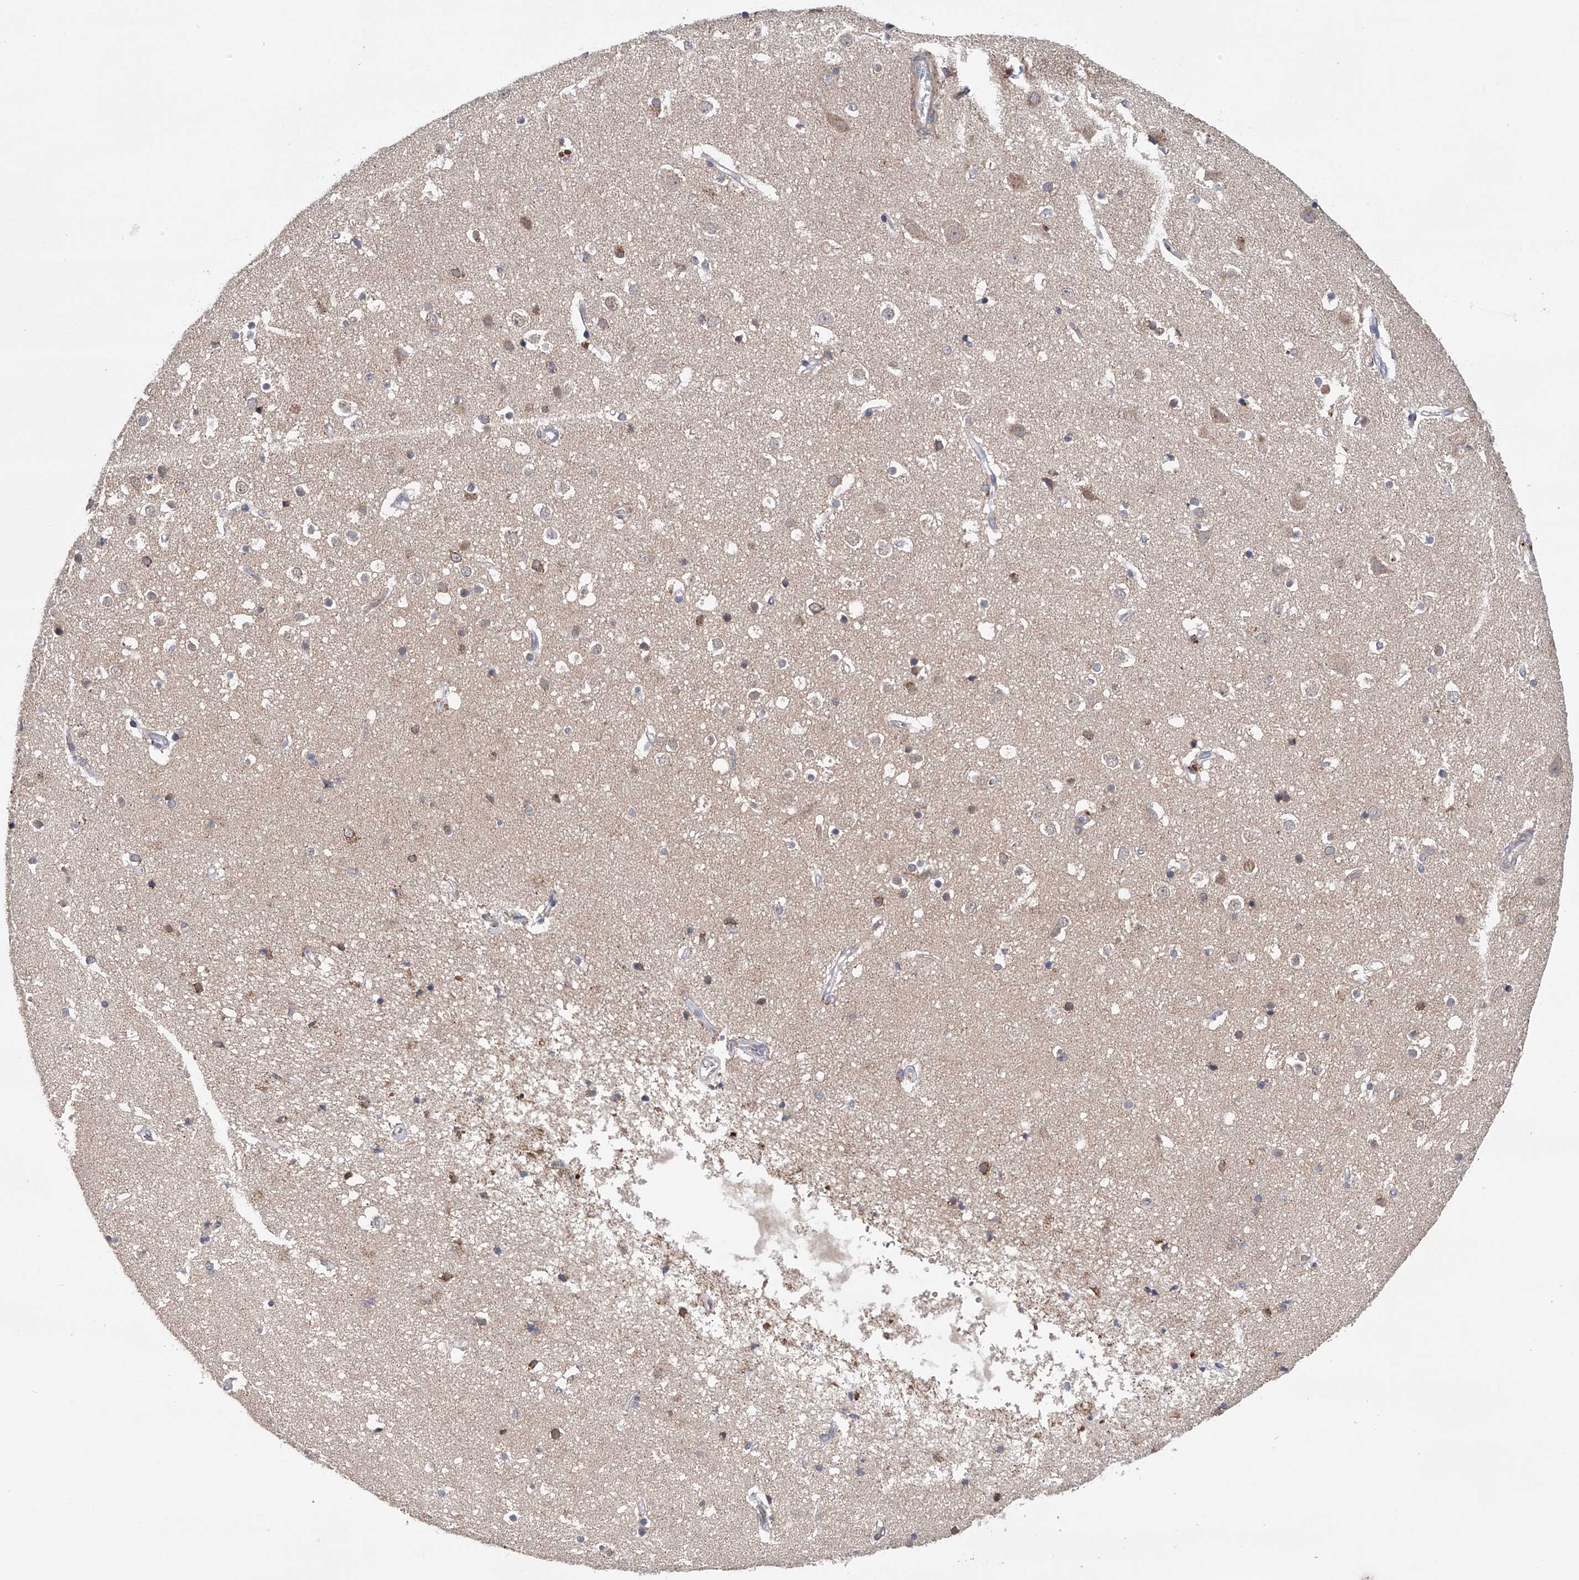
{"staining": {"intensity": "negative", "quantity": "none", "location": "none"}, "tissue": "cerebral cortex", "cell_type": "Endothelial cells", "image_type": "normal", "snomed": [{"axis": "morphology", "description": "Normal tissue, NOS"}, {"axis": "topography", "description": "Cerebral cortex"}], "caption": "The IHC histopathology image has no significant staining in endothelial cells of cerebral cortex. (Brightfield microscopy of DAB immunohistochemistry (IHC) at high magnification).", "gene": "SPOCK1", "patient": {"sex": "male", "age": 54}}